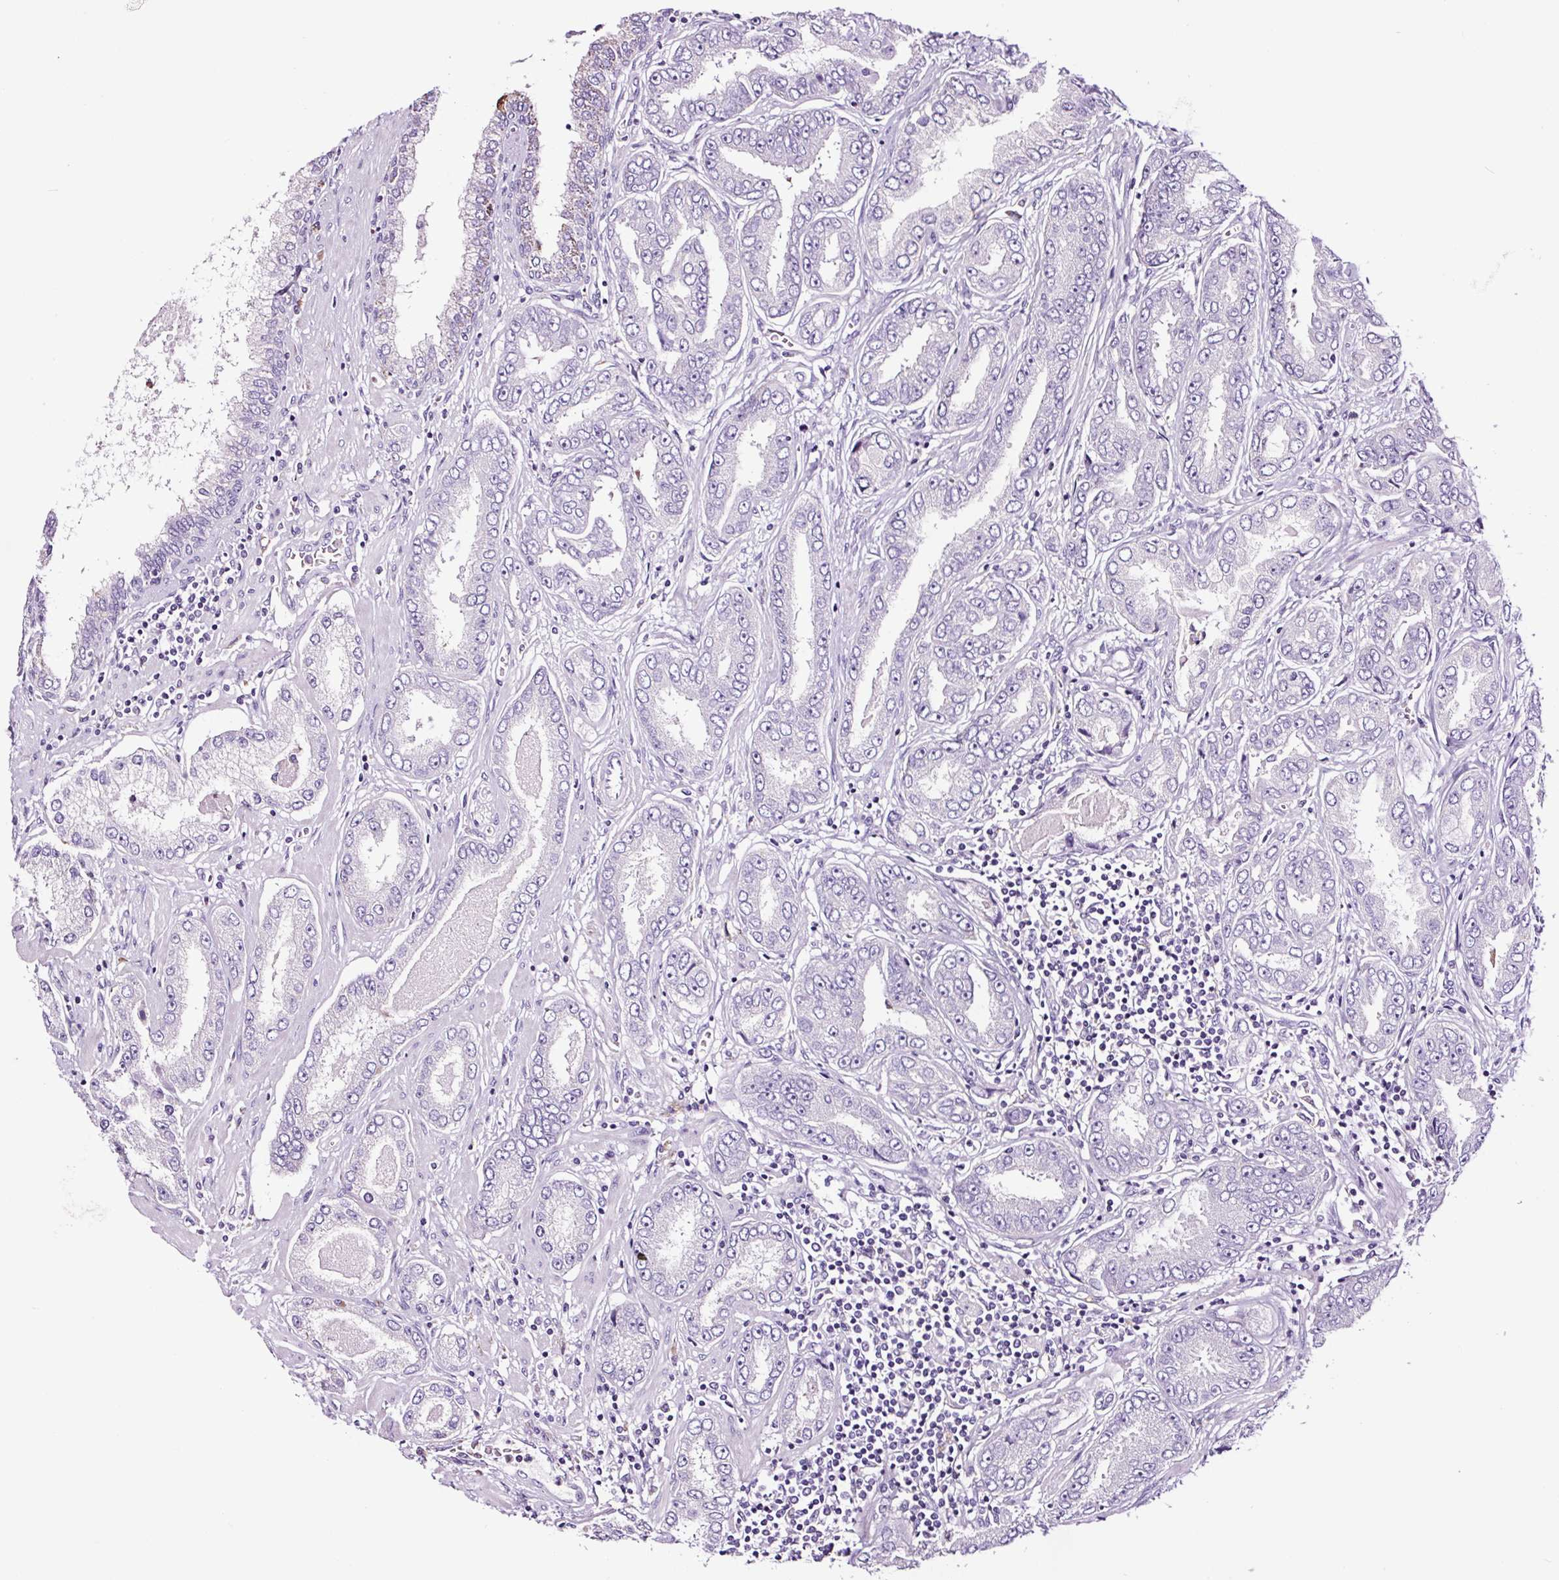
{"staining": {"intensity": "negative", "quantity": "none", "location": "none"}, "tissue": "prostate cancer", "cell_type": "Tumor cells", "image_type": "cancer", "snomed": [{"axis": "morphology", "description": "Adenocarcinoma, High grade"}, {"axis": "topography", "description": "Prostate"}], "caption": "There is no significant staining in tumor cells of prostate adenocarcinoma (high-grade).", "gene": "FBXL7", "patient": {"sex": "male", "age": 72}}